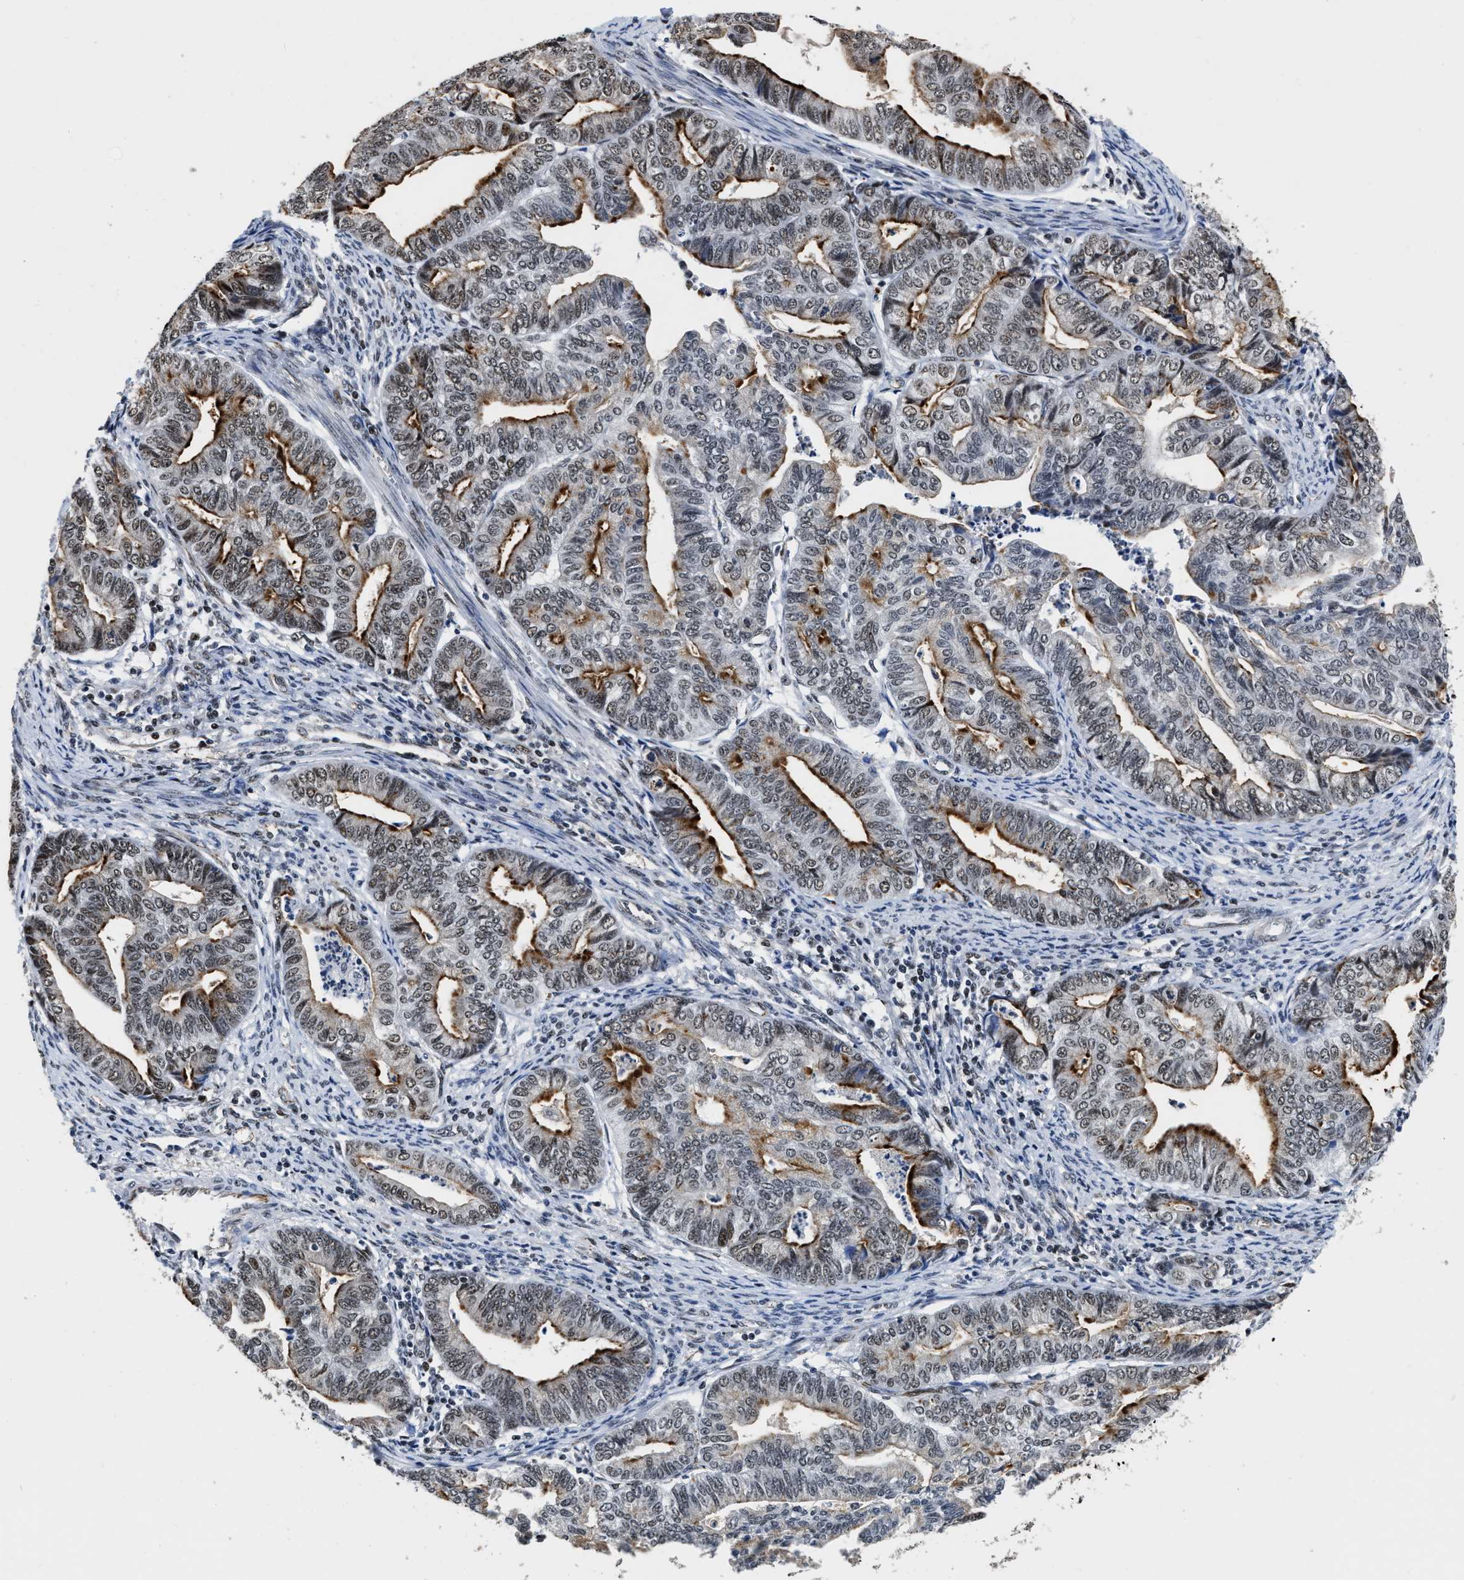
{"staining": {"intensity": "moderate", "quantity": "25%-75%", "location": "cytoplasmic/membranous,nuclear"}, "tissue": "endometrial cancer", "cell_type": "Tumor cells", "image_type": "cancer", "snomed": [{"axis": "morphology", "description": "Adenocarcinoma, NOS"}, {"axis": "topography", "description": "Endometrium"}], "caption": "Protein expression by immunohistochemistry reveals moderate cytoplasmic/membranous and nuclear staining in about 25%-75% of tumor cells in adenocarcinoma (endometrial).", "gene": "CCNE1", "patient": {"sex": "female", "age": 79}}